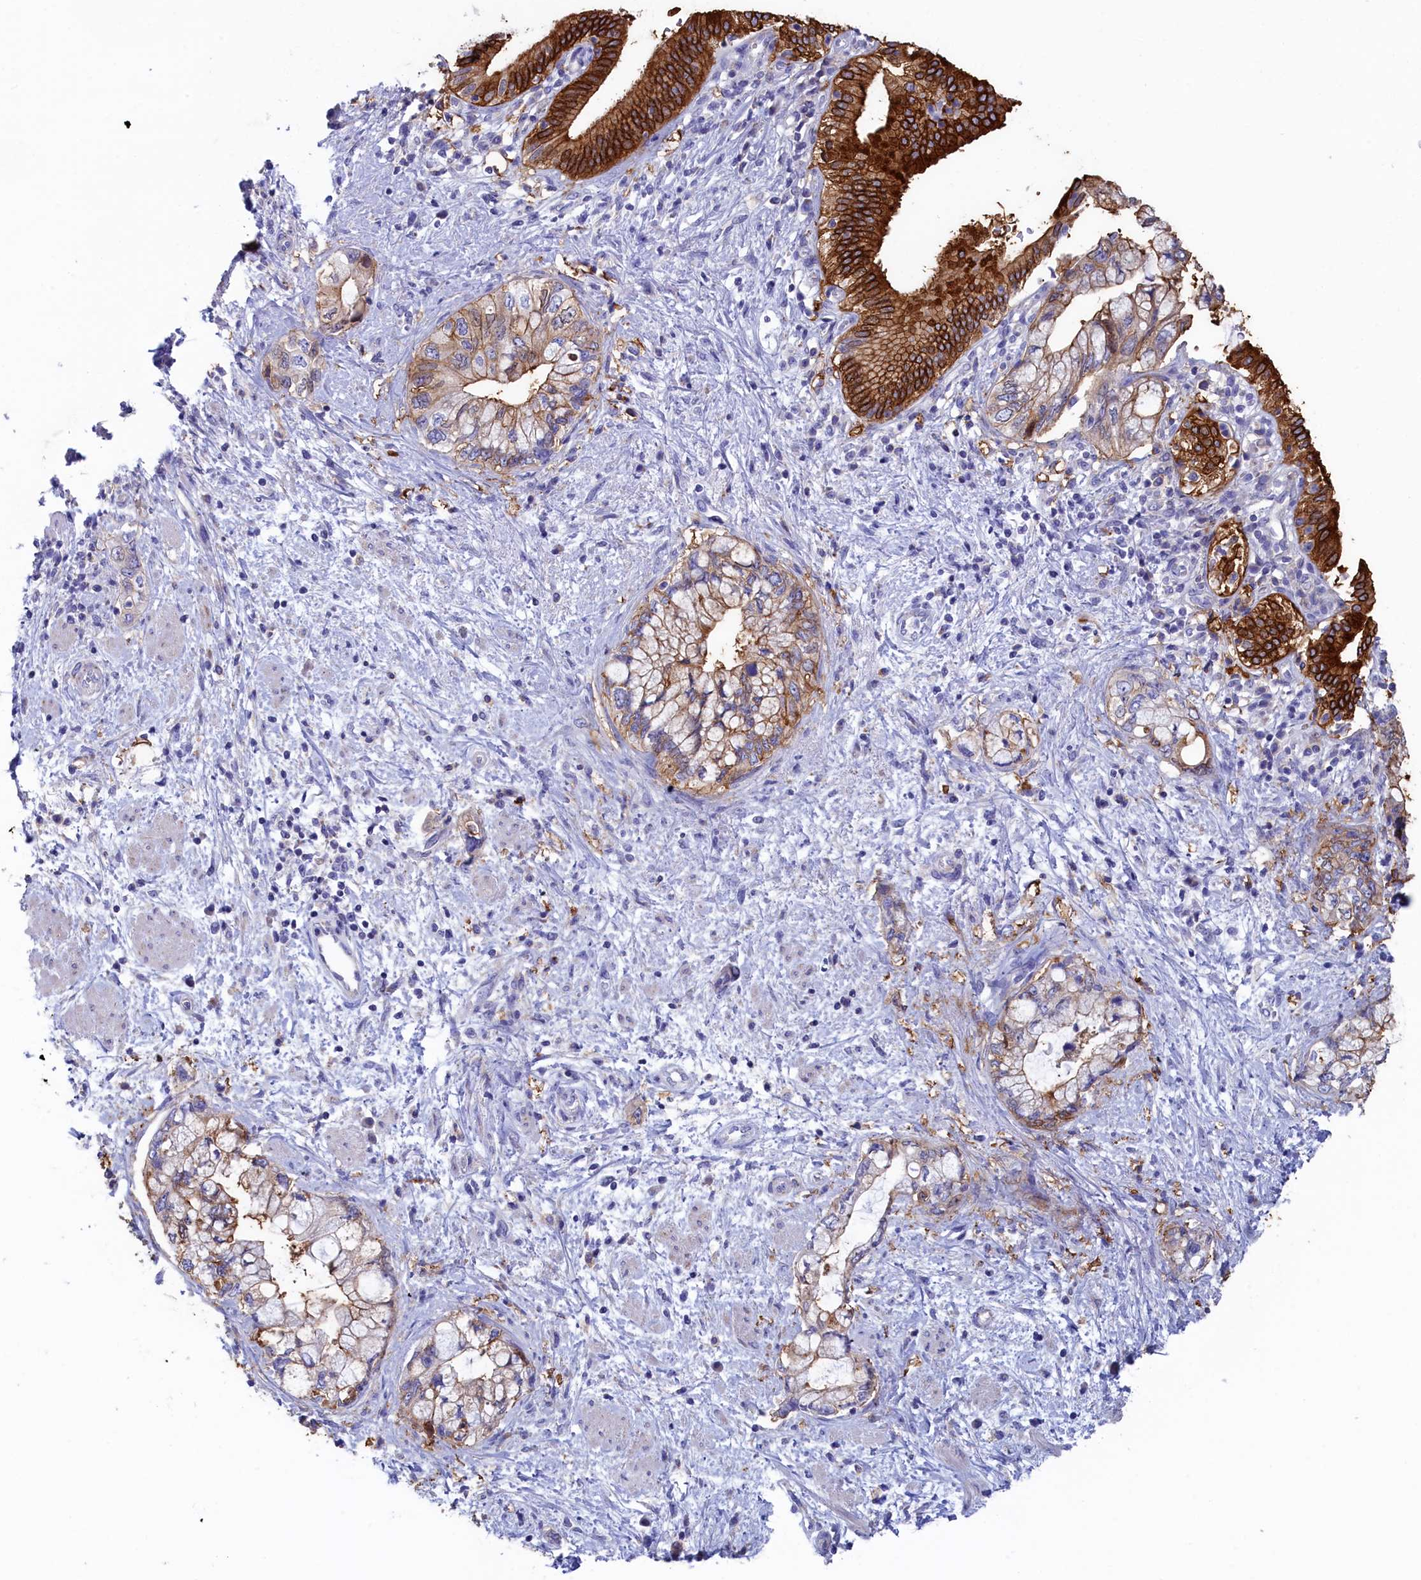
{"staining": {"intensity": "strong", "quantity": "25%-75%", "location": "cytoplasmic/membranous"}, "tissue": "pancreatic cancer", "cell_type": "Tumor cells", "image_type": "cancer", "snomed": [{"axis": "morphology", "description": "Adenocarcinoma, NOS"}, {"axis": "topography", "description": "Pancreas"}], "caption": "An image of pancreatic cancer (adenocarcinoma) stained for a protein reveals strong cytoplasmic/membranous brown staining in tumor cells.", "gene": "WDR6", "patient": {"sex": "female", "age": 73}}